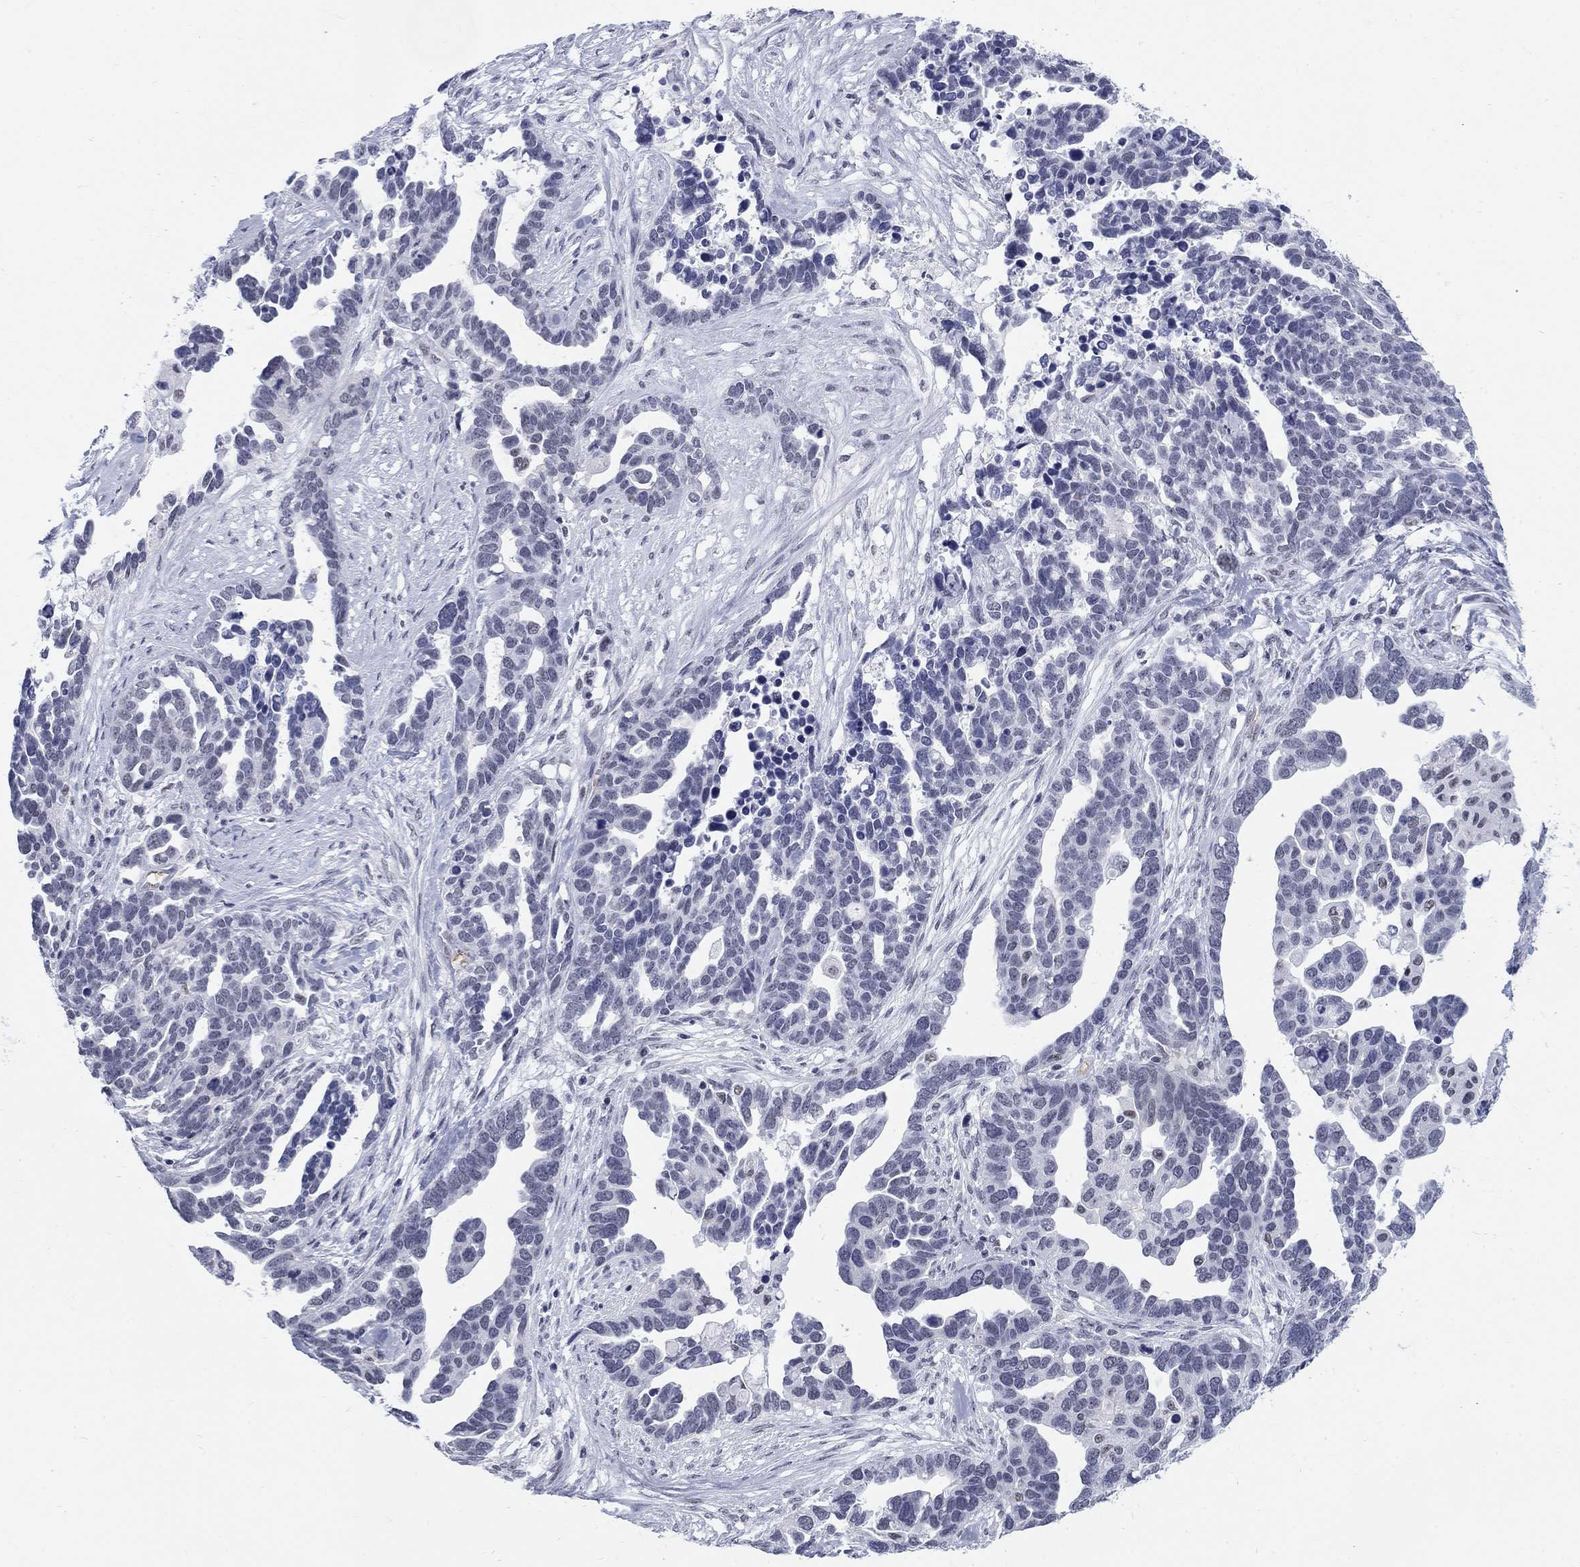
{"staining": {"intensity": "negative", "quantity": "none", "location": "none"}, "tissue": "ovarian cancer", "cell_type": "Tumor cells", "image_type": "cancer", "snomed": [{"axis": "morphology", "description": "Cystadenocarcinoma, serous, NOS"}, {"axis": "topography", "description": "Ovary"}], "caption": "High magnification brightfield microscopy of ovarian cancer (serous cystadenocarcinoma) stained with DAB (brown) and counterstained with hematoxylin (blue): tumor cells show no significant staining. Nuclei are stained in blue.", "gene": "DMTN", "patient": {"sex": "female", "age": 54}}